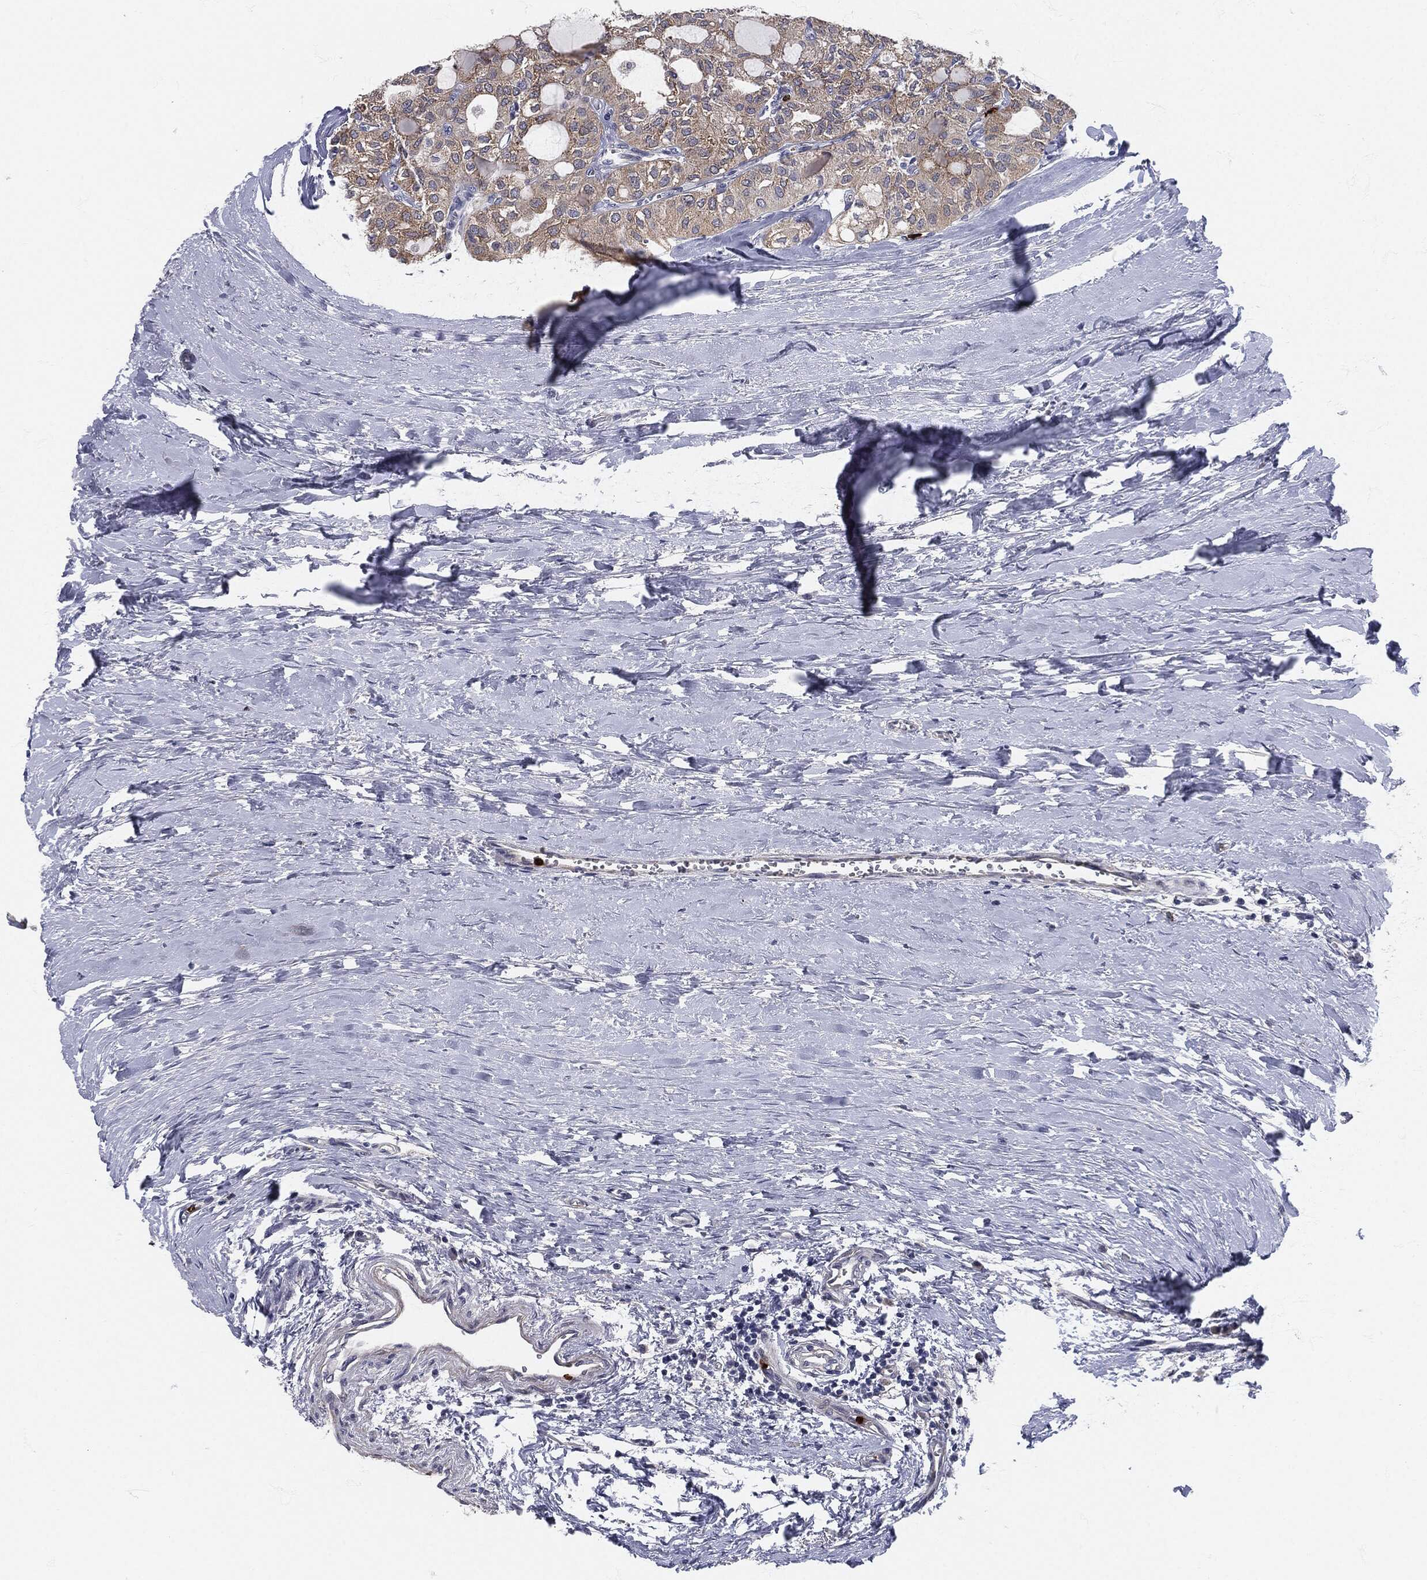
{"staining": {"intensity": "weak", "quantity": "25%-75%", "location": "cytoplasmic/membranous"}, "tissue": "thyroid cancer", "cell_type": "Tumor cells", "image_type": "cancer", "snomed": [{"axis": "morphology", "description": "Follicular adenoma carcinoma, NOS"}, {"axis": "topography", "description": "Thyroid gland"}], "caption": "A brown stain labels weak cytoplasmic/membranous positivity of a protein in thyroid cancer tumor cells.", "gene": "MPO", "patient": {"sex": "male", "age": 75}}